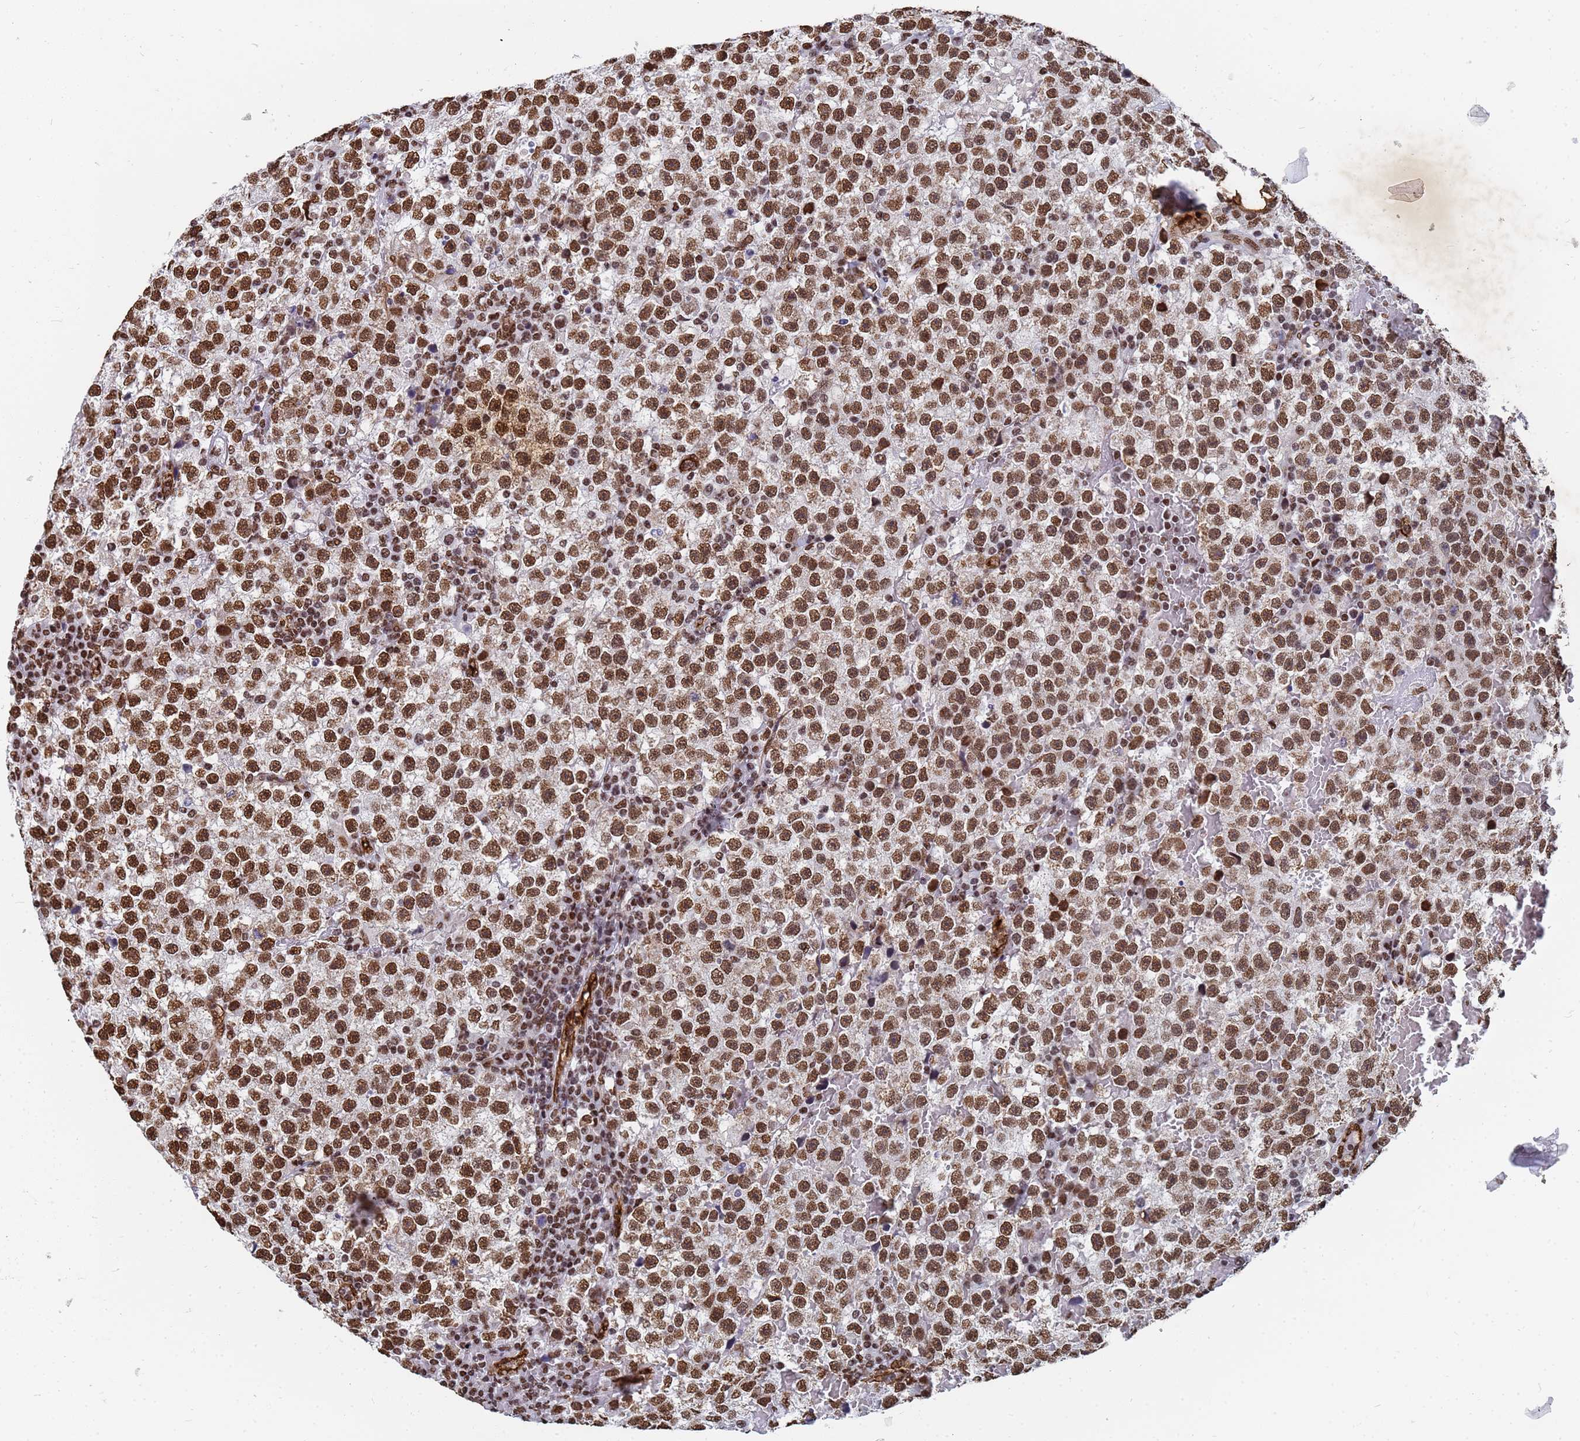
{"staining": {"intensity": "strong", "quantity": ">75%", "location": "nuclear"}, "tissue": "testis cancer", "cell_type": "Tumor cells", "image_type": "cancer", "snomed": [{"axis": "morphology", "description": "Seminoma, NOS"}, {"axis": "topography", "description": "Testis"}], "caption": "This photomicrograph reveals testis seminoma stained with immunohistochemistry (IHC) to label a protein in brown. The nuclear of tumor cells show strong positivity for the protein. Nuclei are counter-stained blue.", "gene": "RAVER2", "patient": {"sex": "male", "age": 22}}